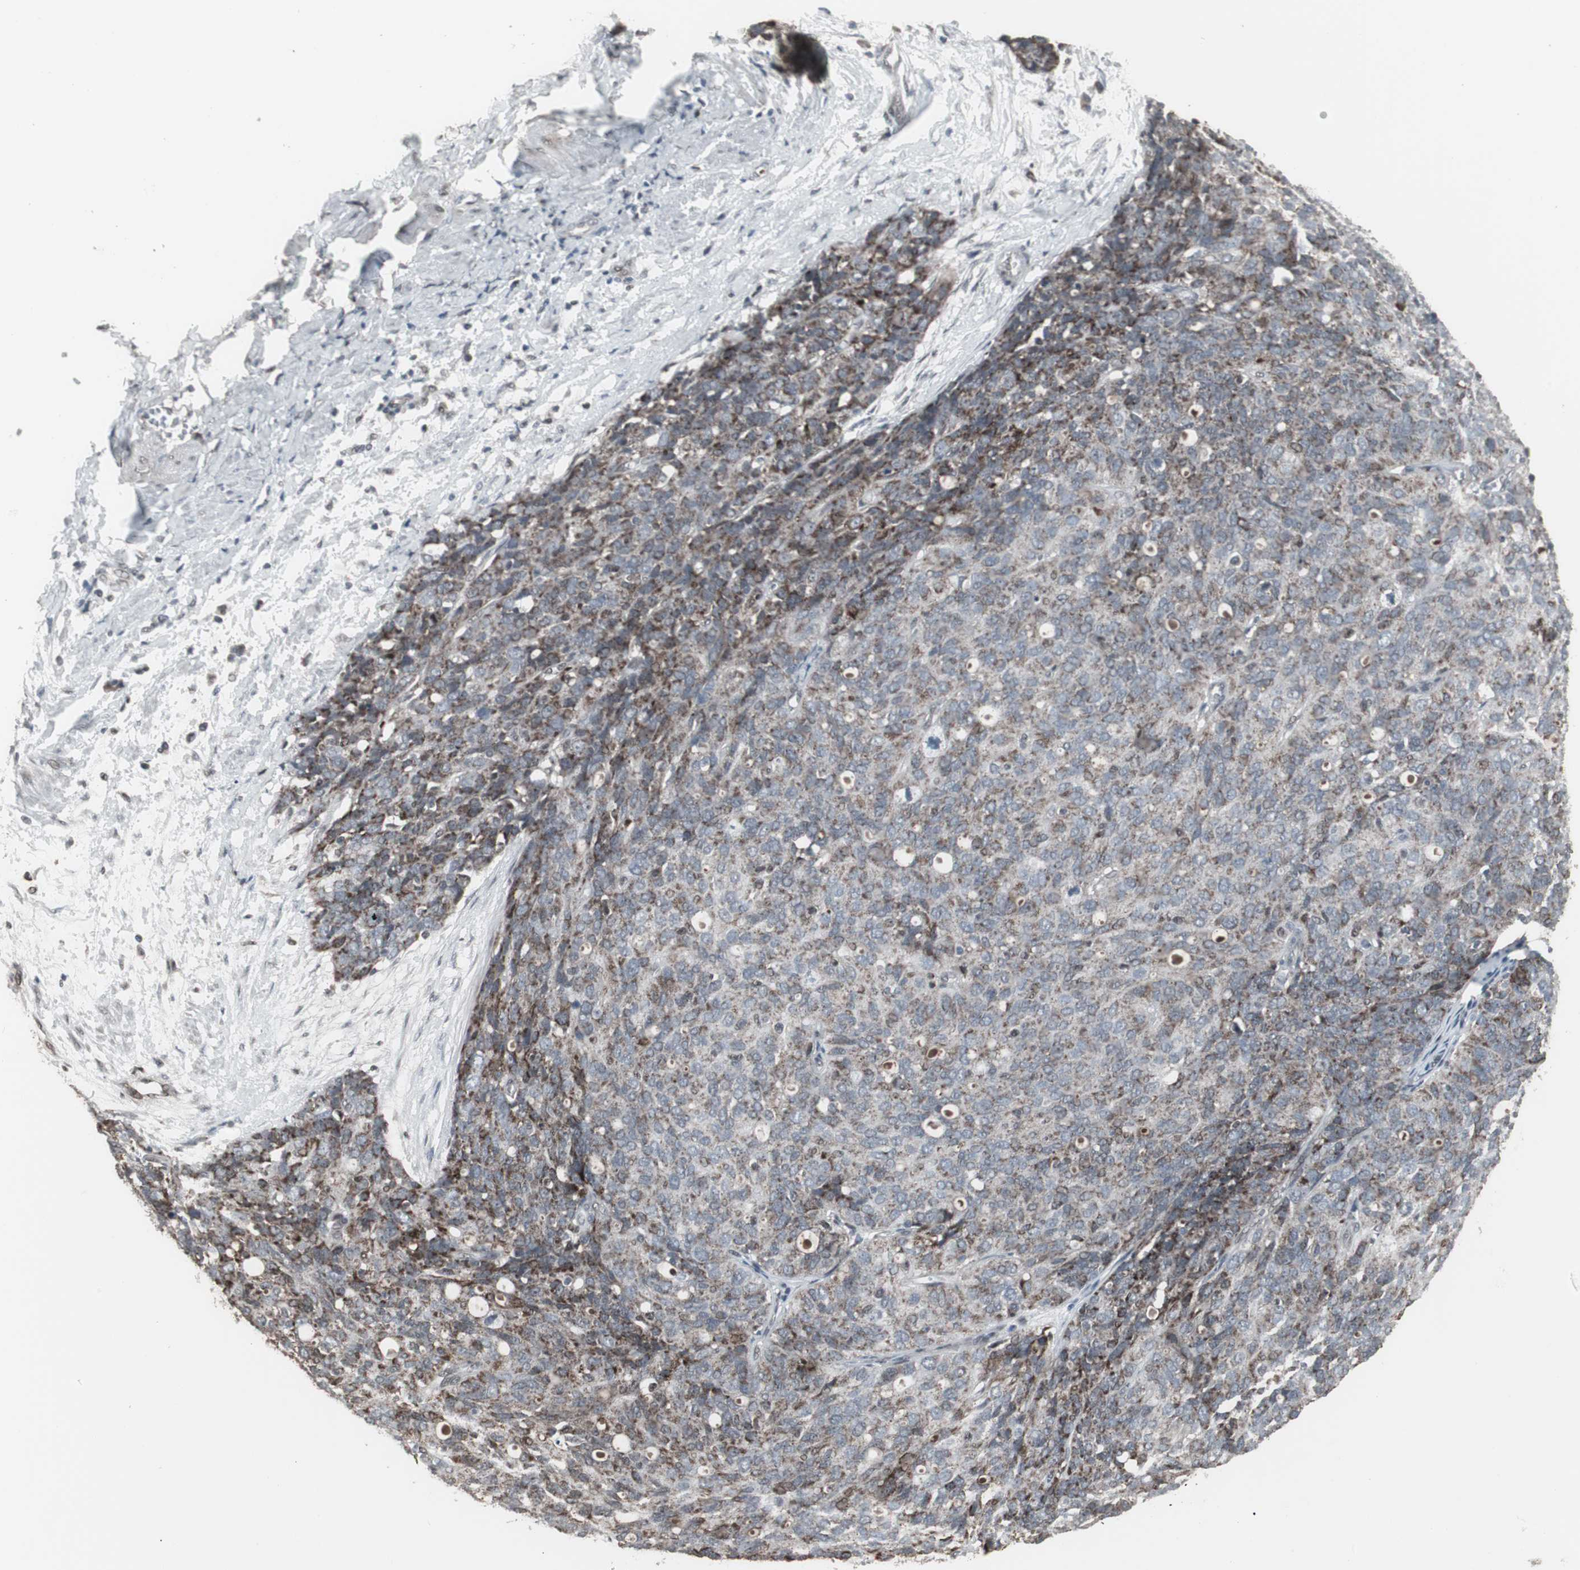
{"staining": {"intensity": "moderate", "quantity": "25%-75%", "location": "cytoplasmic/membranous"}, "tissue": "ovarian cancer", "cell_type": "Tumor cells", "image_type": "cancer", "snomed": [{"axis": "morphology", "description": "Carcinoma, endometroid"}, {"axis": "topography", "description": "Ovary"}], "caption": "Immunohistochemistry of ovarian cancer (endometroid carcinoma) exhibits medium levels of moderate cytoplasmic/membranous staining in about 25%-75% of tumor cells. Ihc stains the protein of interest in brown and the nuclei are stained blue.", "gene": "RXRA", "patient": {"sex": "female", "age": 60}}